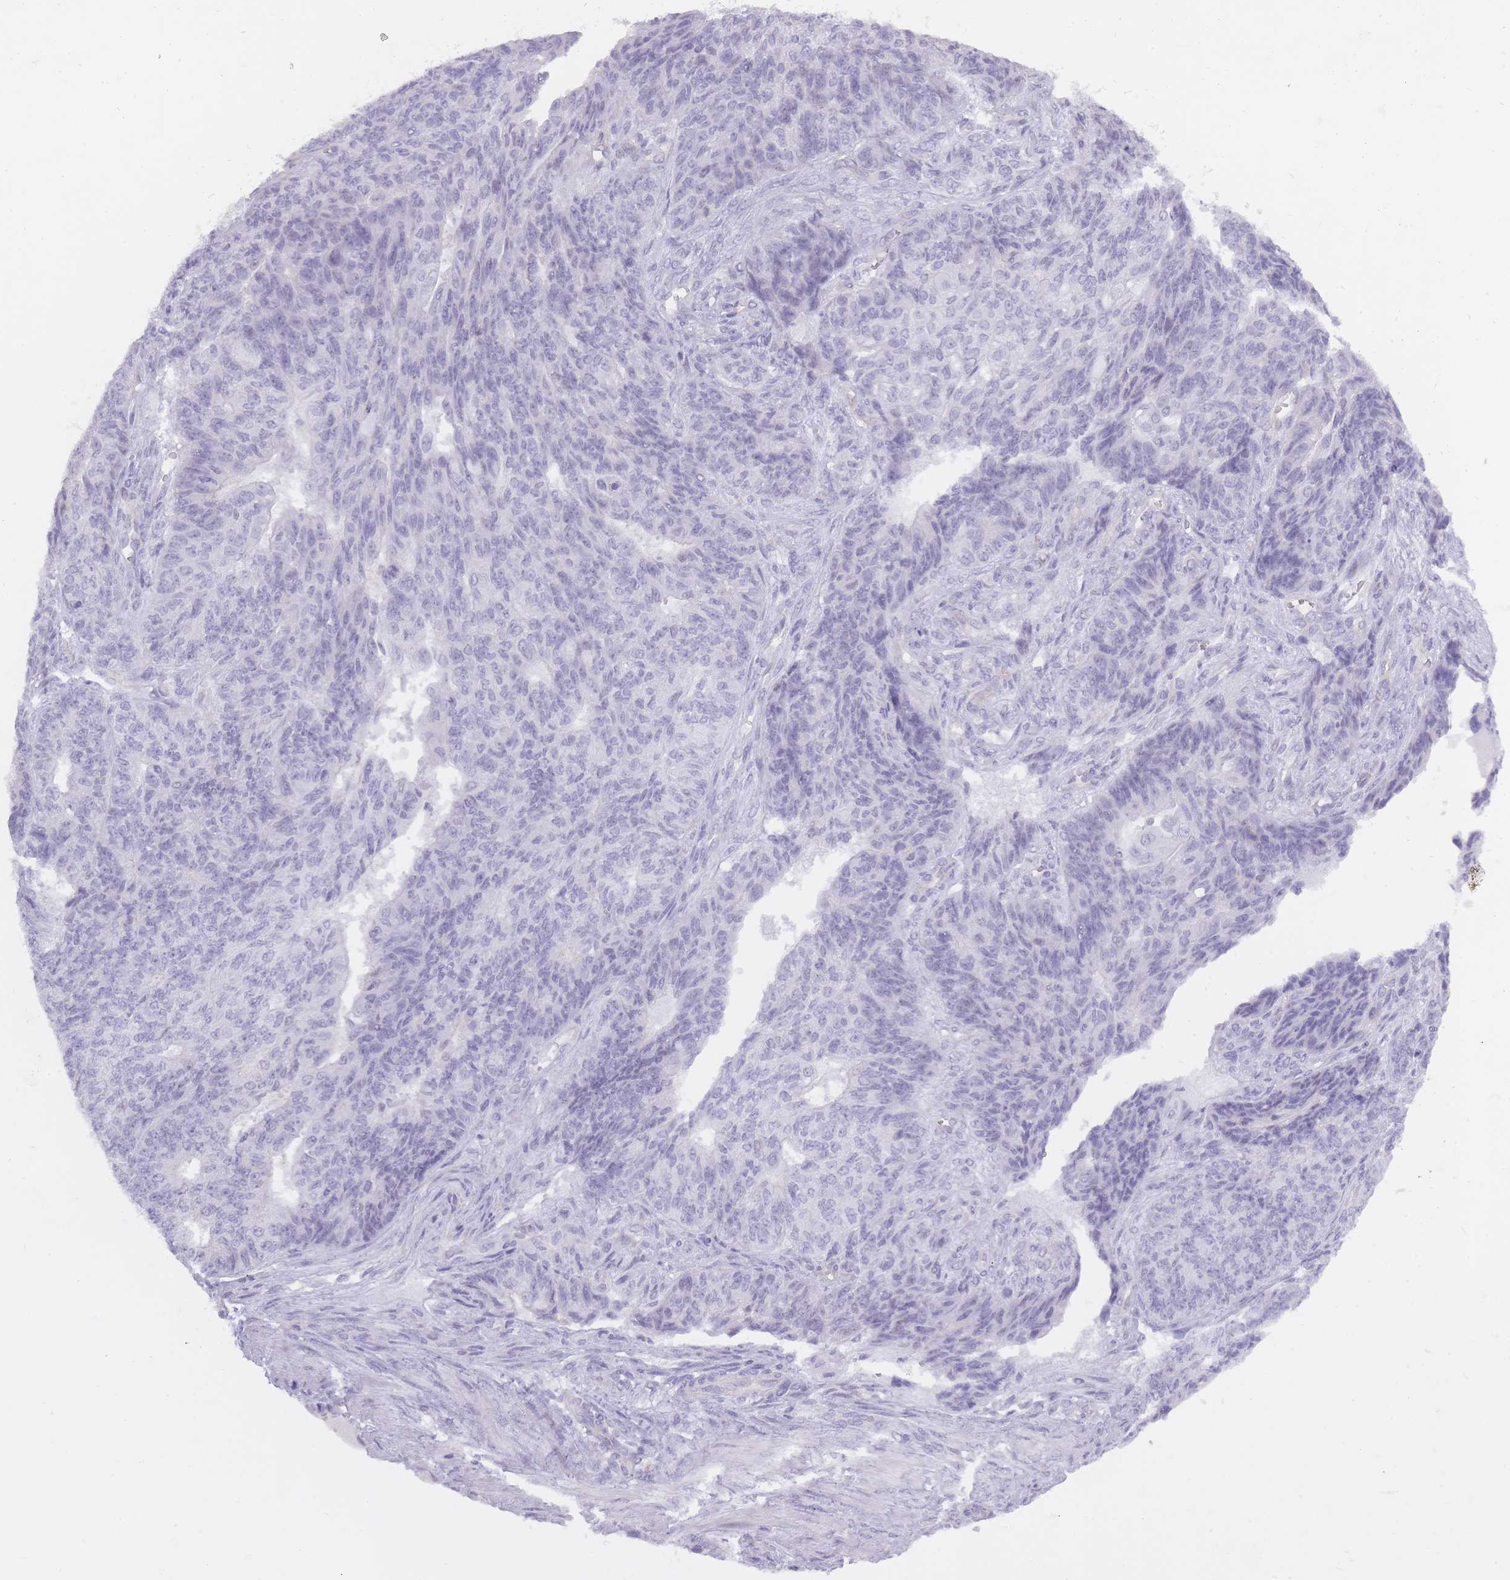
{"staining": {"intensity": "negative", "quantity": "none", "location": "none"}, "tissue": "endometrial cancer", "cell_type": "Tumor cells", "image_type": "cancer", "snomed": [{"axis": "morphology", "description": "Adenocarcinoma, NOS"}, {"axis": "topography", "description": "Endometrium"}], "caption": "Tumor cells show no significant staining in endometrial adenocarcinoma.", "gene": "BDKRB2", "patient": {"sex": "female", "age": 32}}